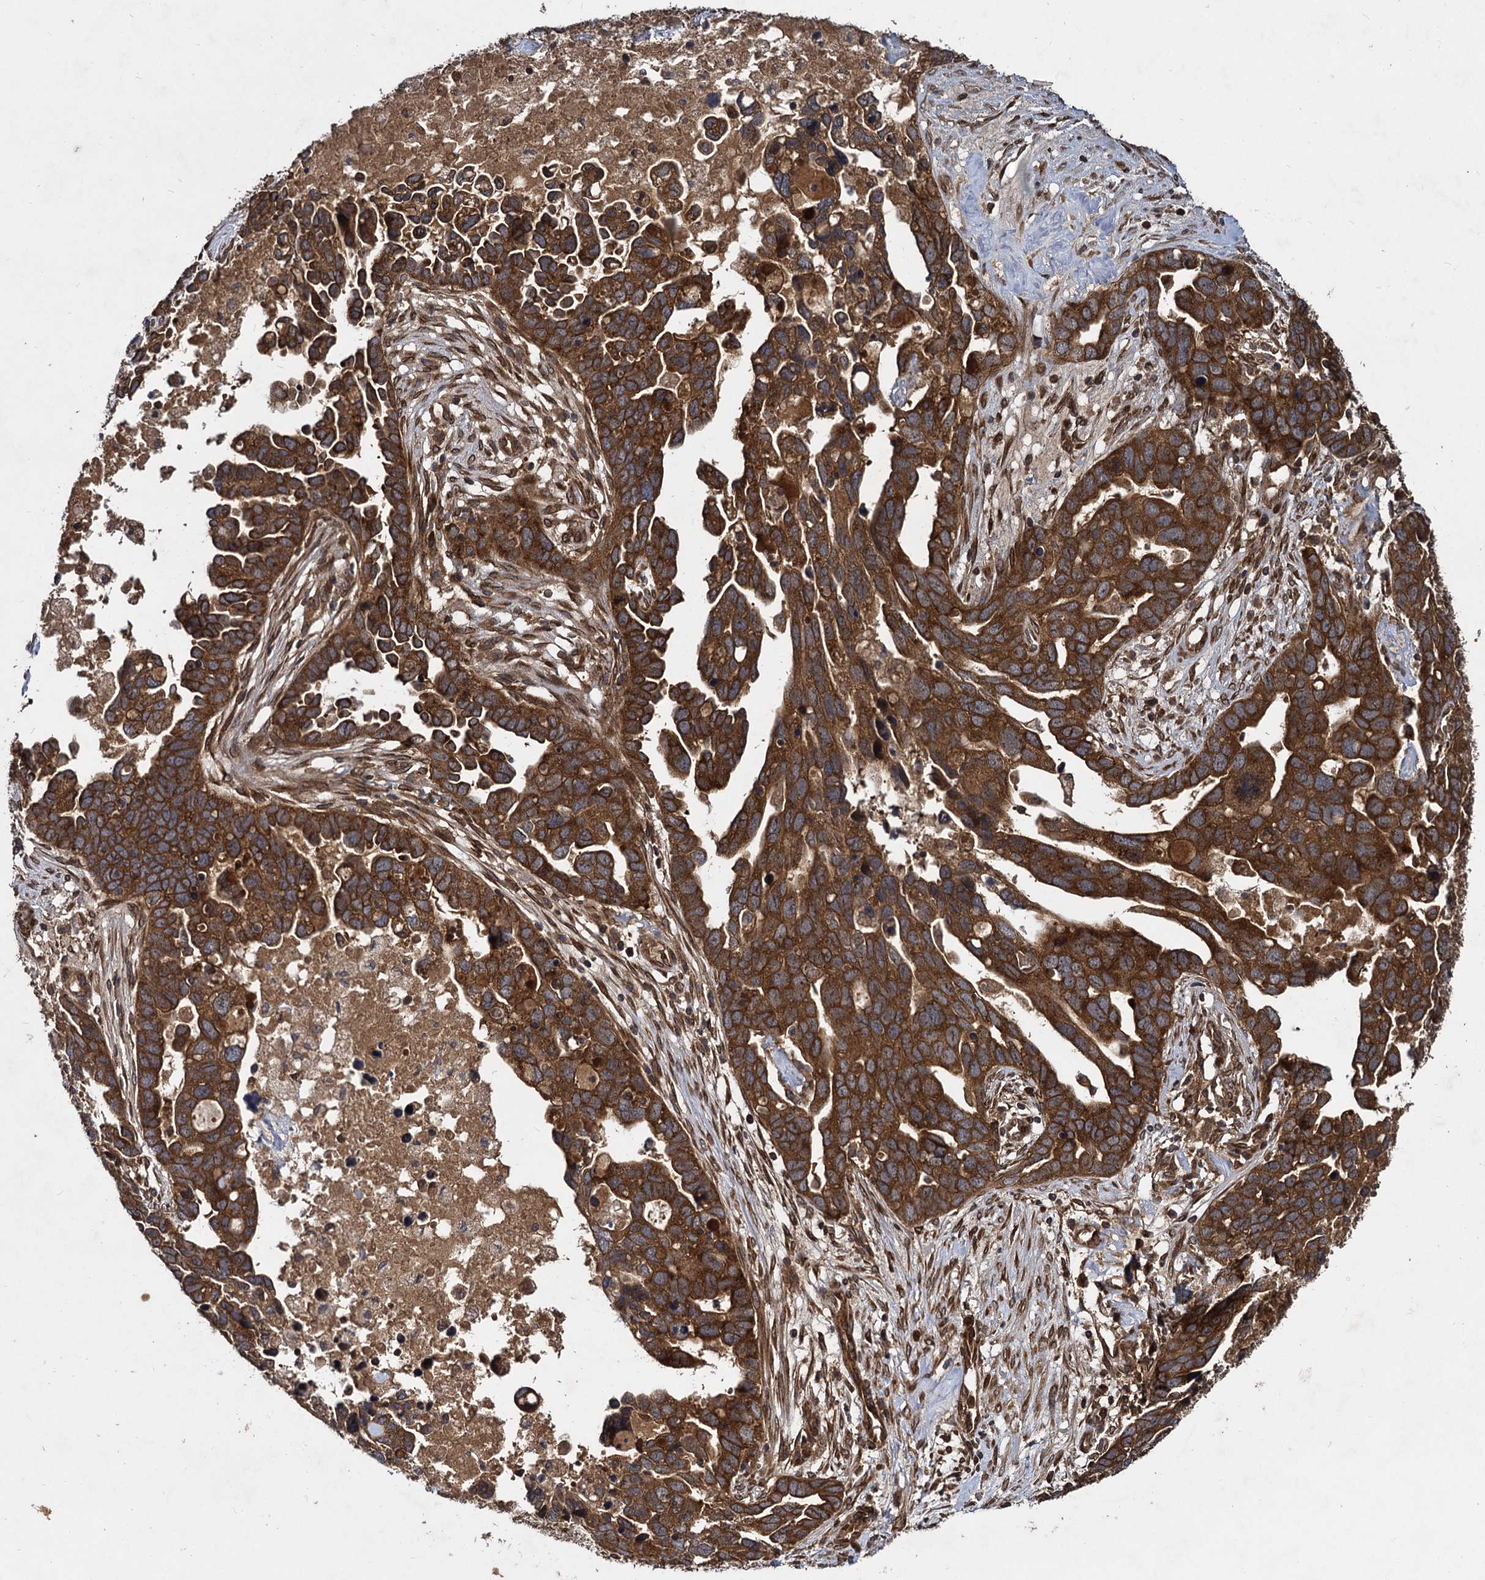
{"staining": {"intensity": "strong", "quantity": ">75%", "location": "cytoplasmic/membranous"}, "tissue": "ovarian cancer", "cell_type": "Tumor cells", "image_type": "cancer", "snomed": [{"axis": "morphology", "description": "Cystadenocarcinoma, serous, NOS"}, {"axis": "topography", "description": "Ovary"}], "caption": "Strong cytoplasmic/membranous positivity for a protein is appreciated in approximately >75% of tumor cells of ovarian serous cystadenocarcinoma using immunohistochemistry.", "gene": "DCP1B", "patient": {"sex": "female", "age": 54}}